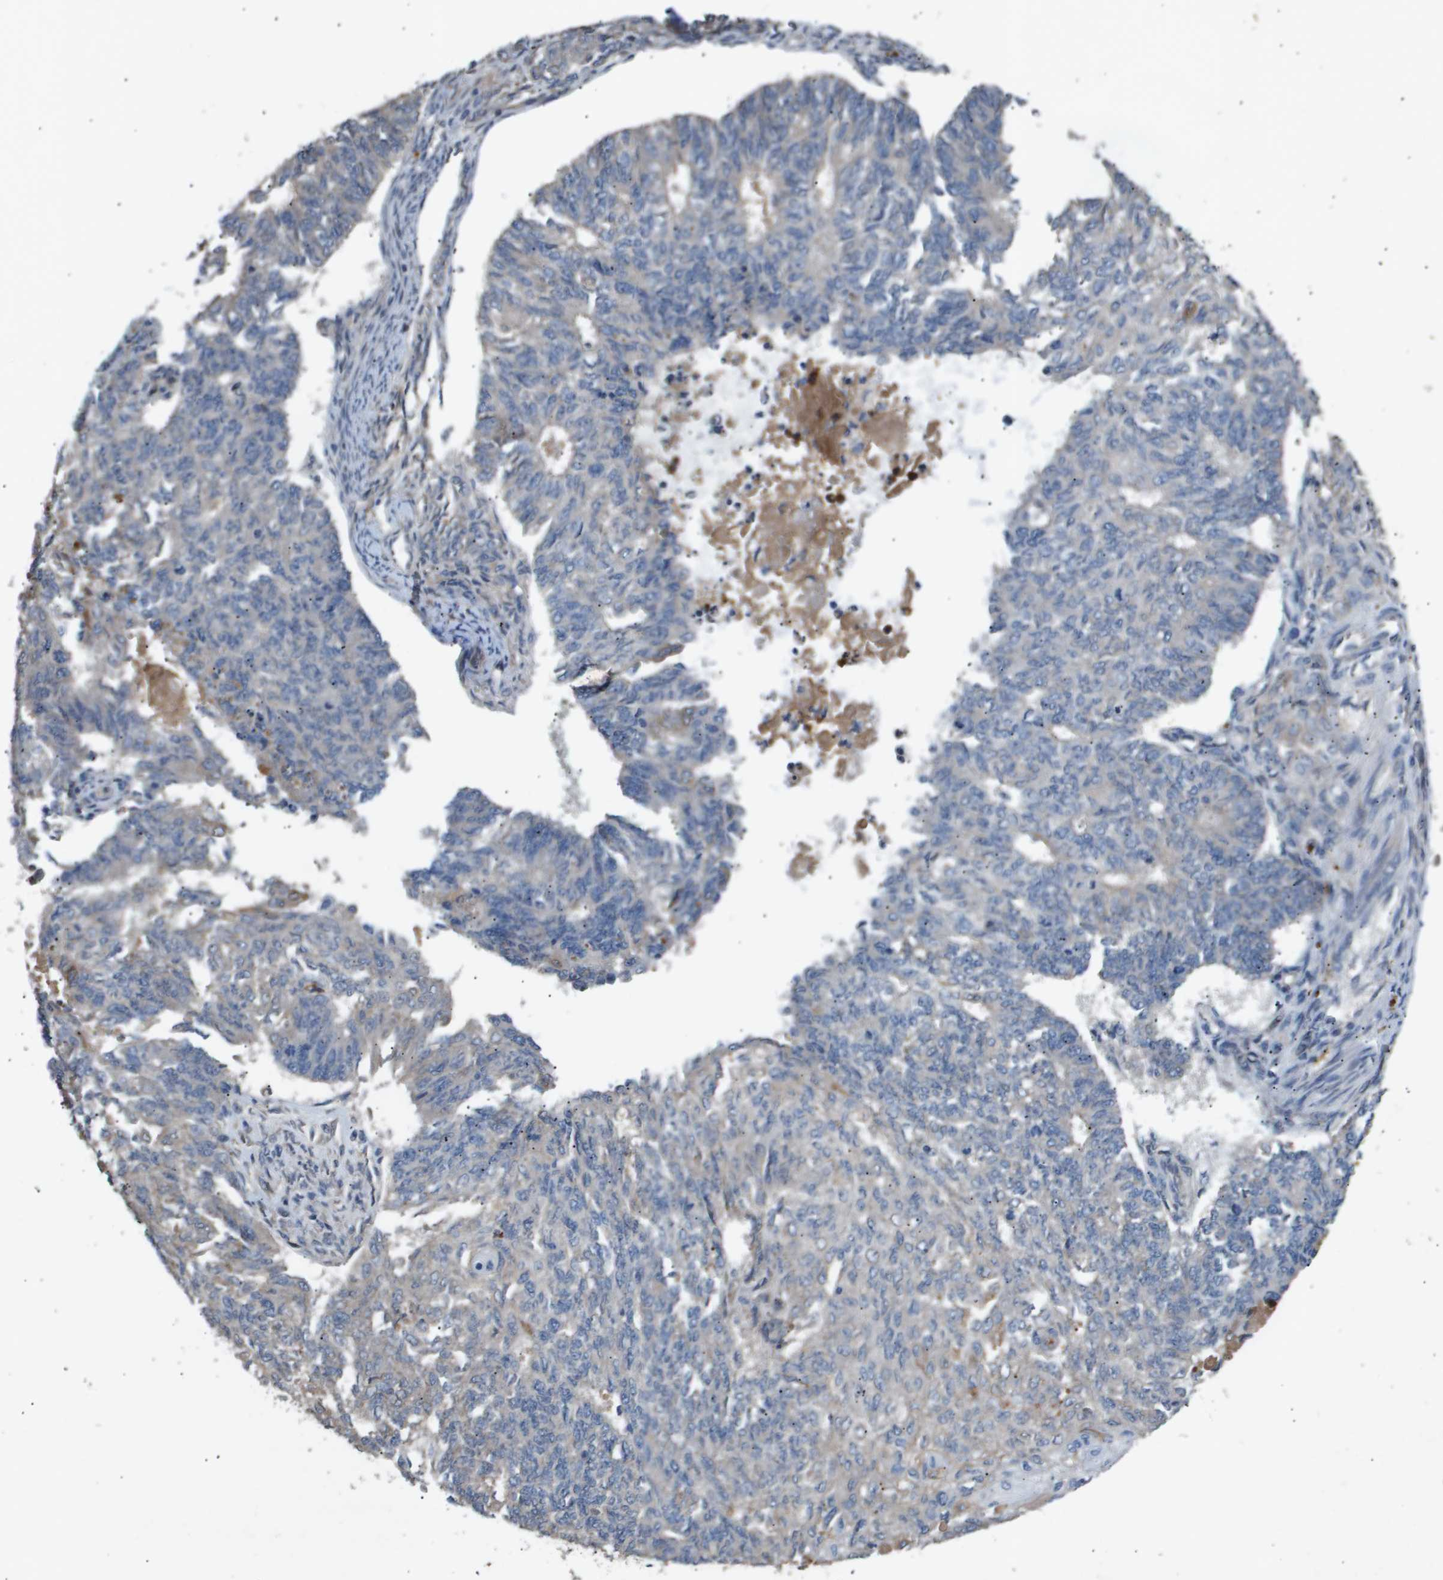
{"staining": {"intensity": "negative", "quantity": "none", "location": "none"}, "tissue": "endometrial cancer", "cell_type": "Tumor cells", "image_type": "cancer", "snomed": [{"axis": "morphology", "description": "Adenocarcinoma, NOS"}, {"axis": "topography", "description": "Endometrium"}], "caption": "This is a histopathology image of IHC staining of endometrial adenocarcinoma, which shows no expression in tumor cells.", "gene": "ERG", "patient": {"sex": "female", "age": 32}}